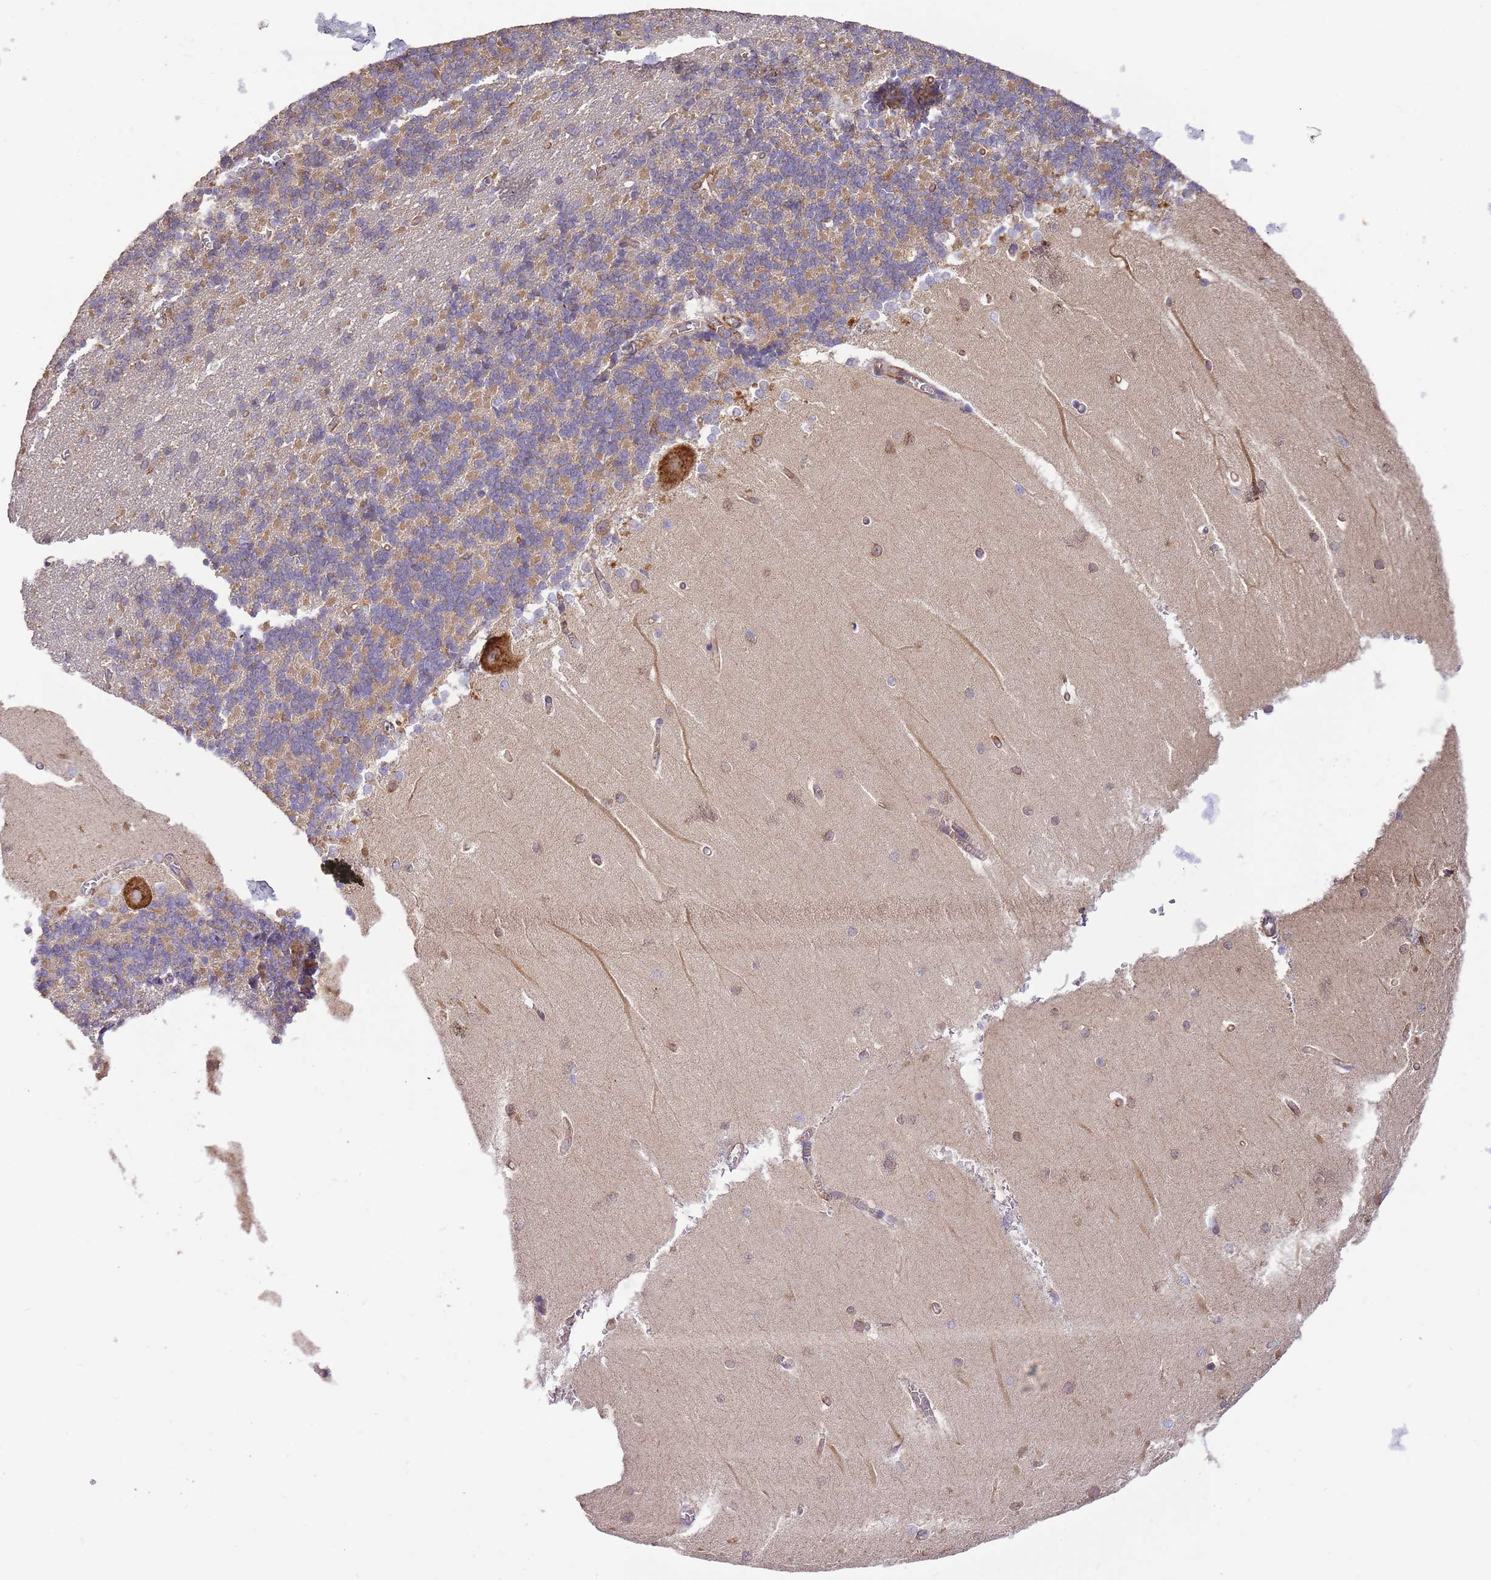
{"staining": {"intensity": "moderate", "quantity": "25%-75%", "location": "cytoplasmic/membranous"}, "tissue": "cerebellum", "cell_type": "Cells in granular layer", "image_type": "normal", "snomed": [{"axis": "morphology", "description": "Normal tissue, NOS"}, {"axis": "topography", "description": "Cerebellum"}], "caption": "Moderate cytoplasmic/membranous staining for a protein is seen in about 25%-75% of cells in granular layer of normal cerebellum using immunohistochemistry (IHC).", "gene": "DOCK9", "patient": {"sex": "male", "age": 37}}